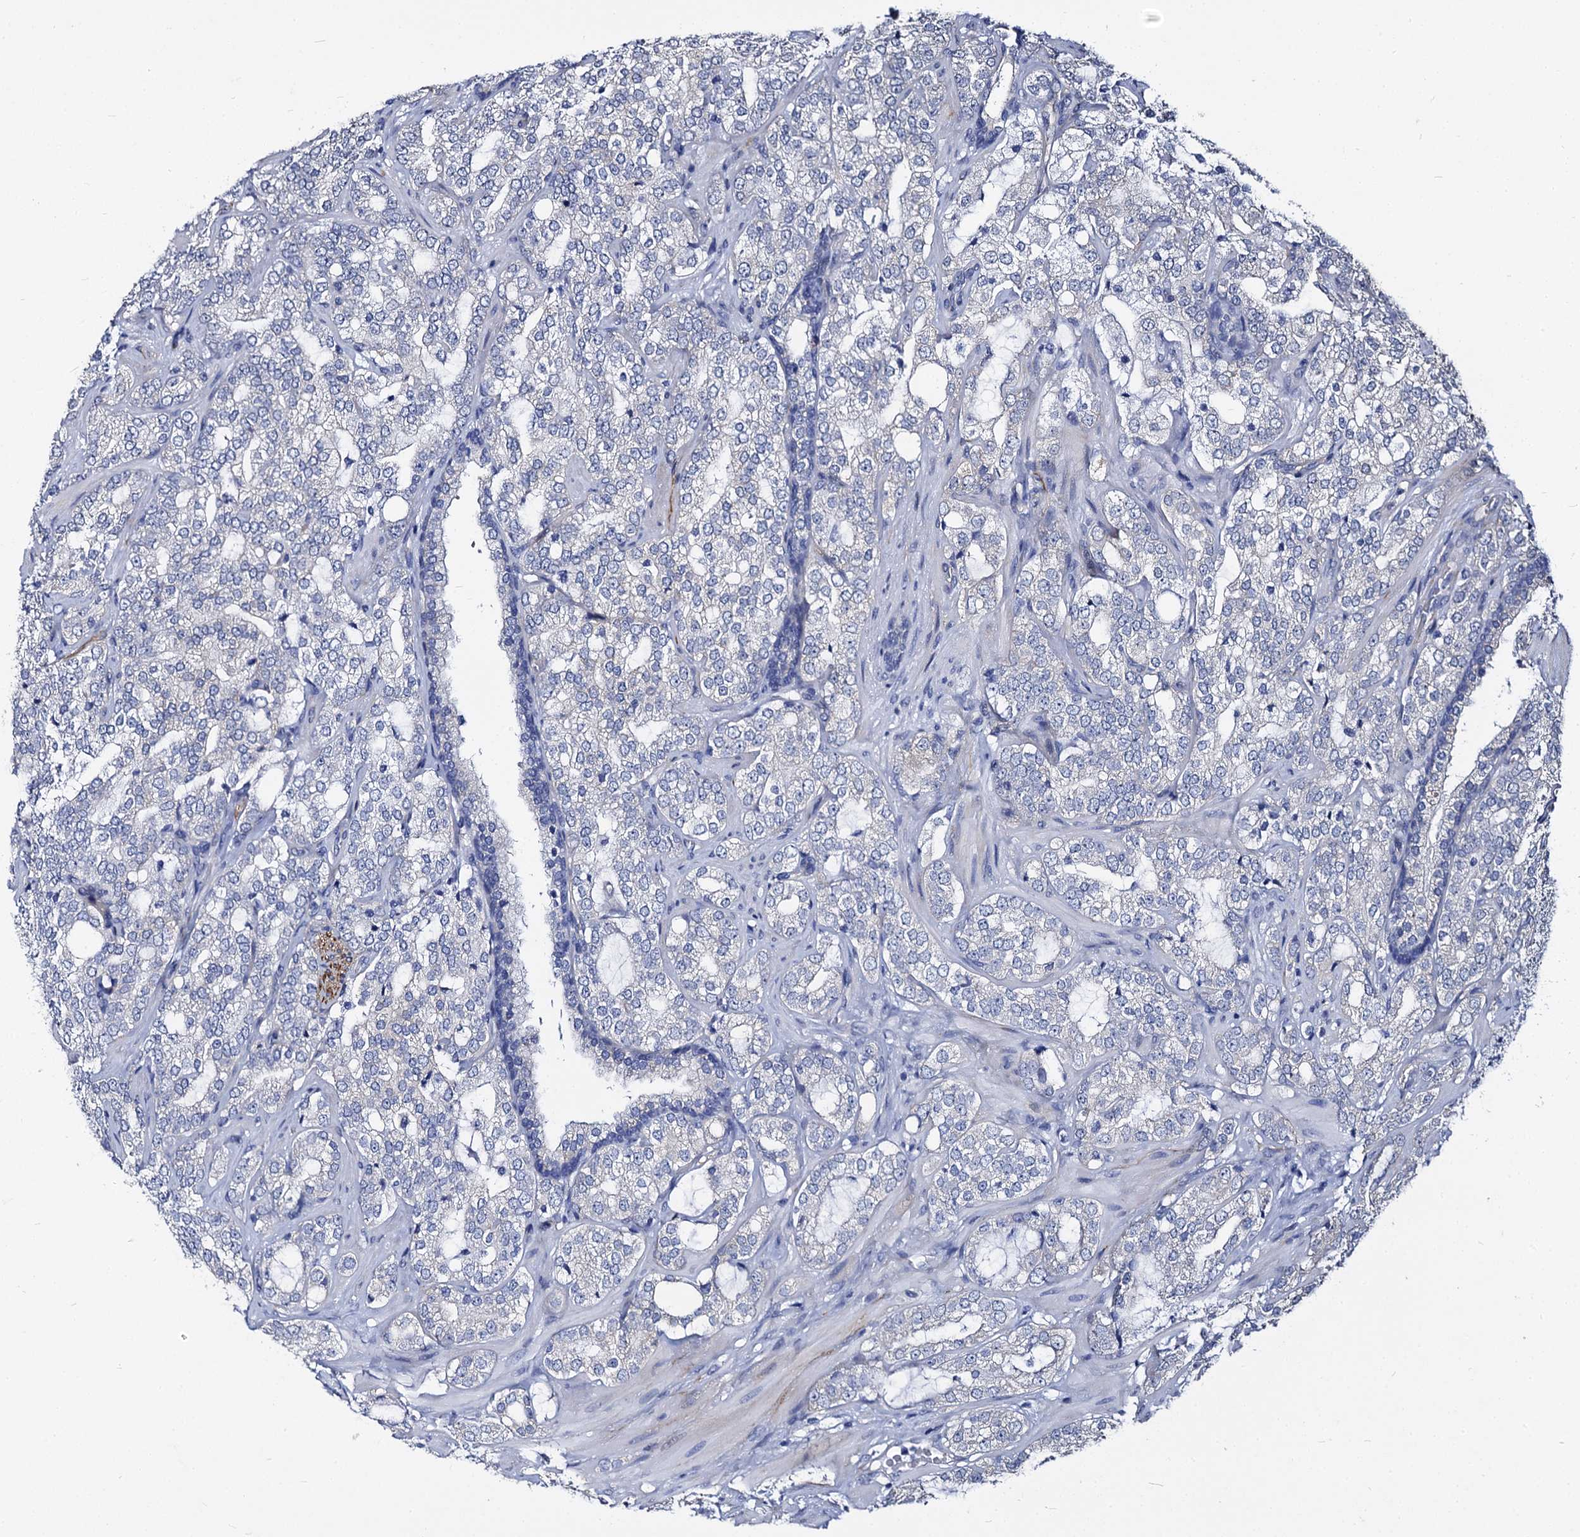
{"staining": {"intensity": "negative", "quantity": "none", "location": "none"}, "tissue": "prostate cancer", "cell_type": "Tumor cells", "image_type": "cancer", "snomed": [{"axis": "morphology", "description": "Adenocarcinoma, High grade"}, {"axis": "topography", "description": "Prostate"}], "caption": "Immunohistochemistry histopathology image of neoplastic tissue: human prostate cancer (adenocarcinoma (high-grade)) stained with DAB (3,3'-diaminobenzidine) exhibits no significant protein positivity in tumor cells.", "gene": "CBFB", "patient": {"sex": "male", "age": 64}}